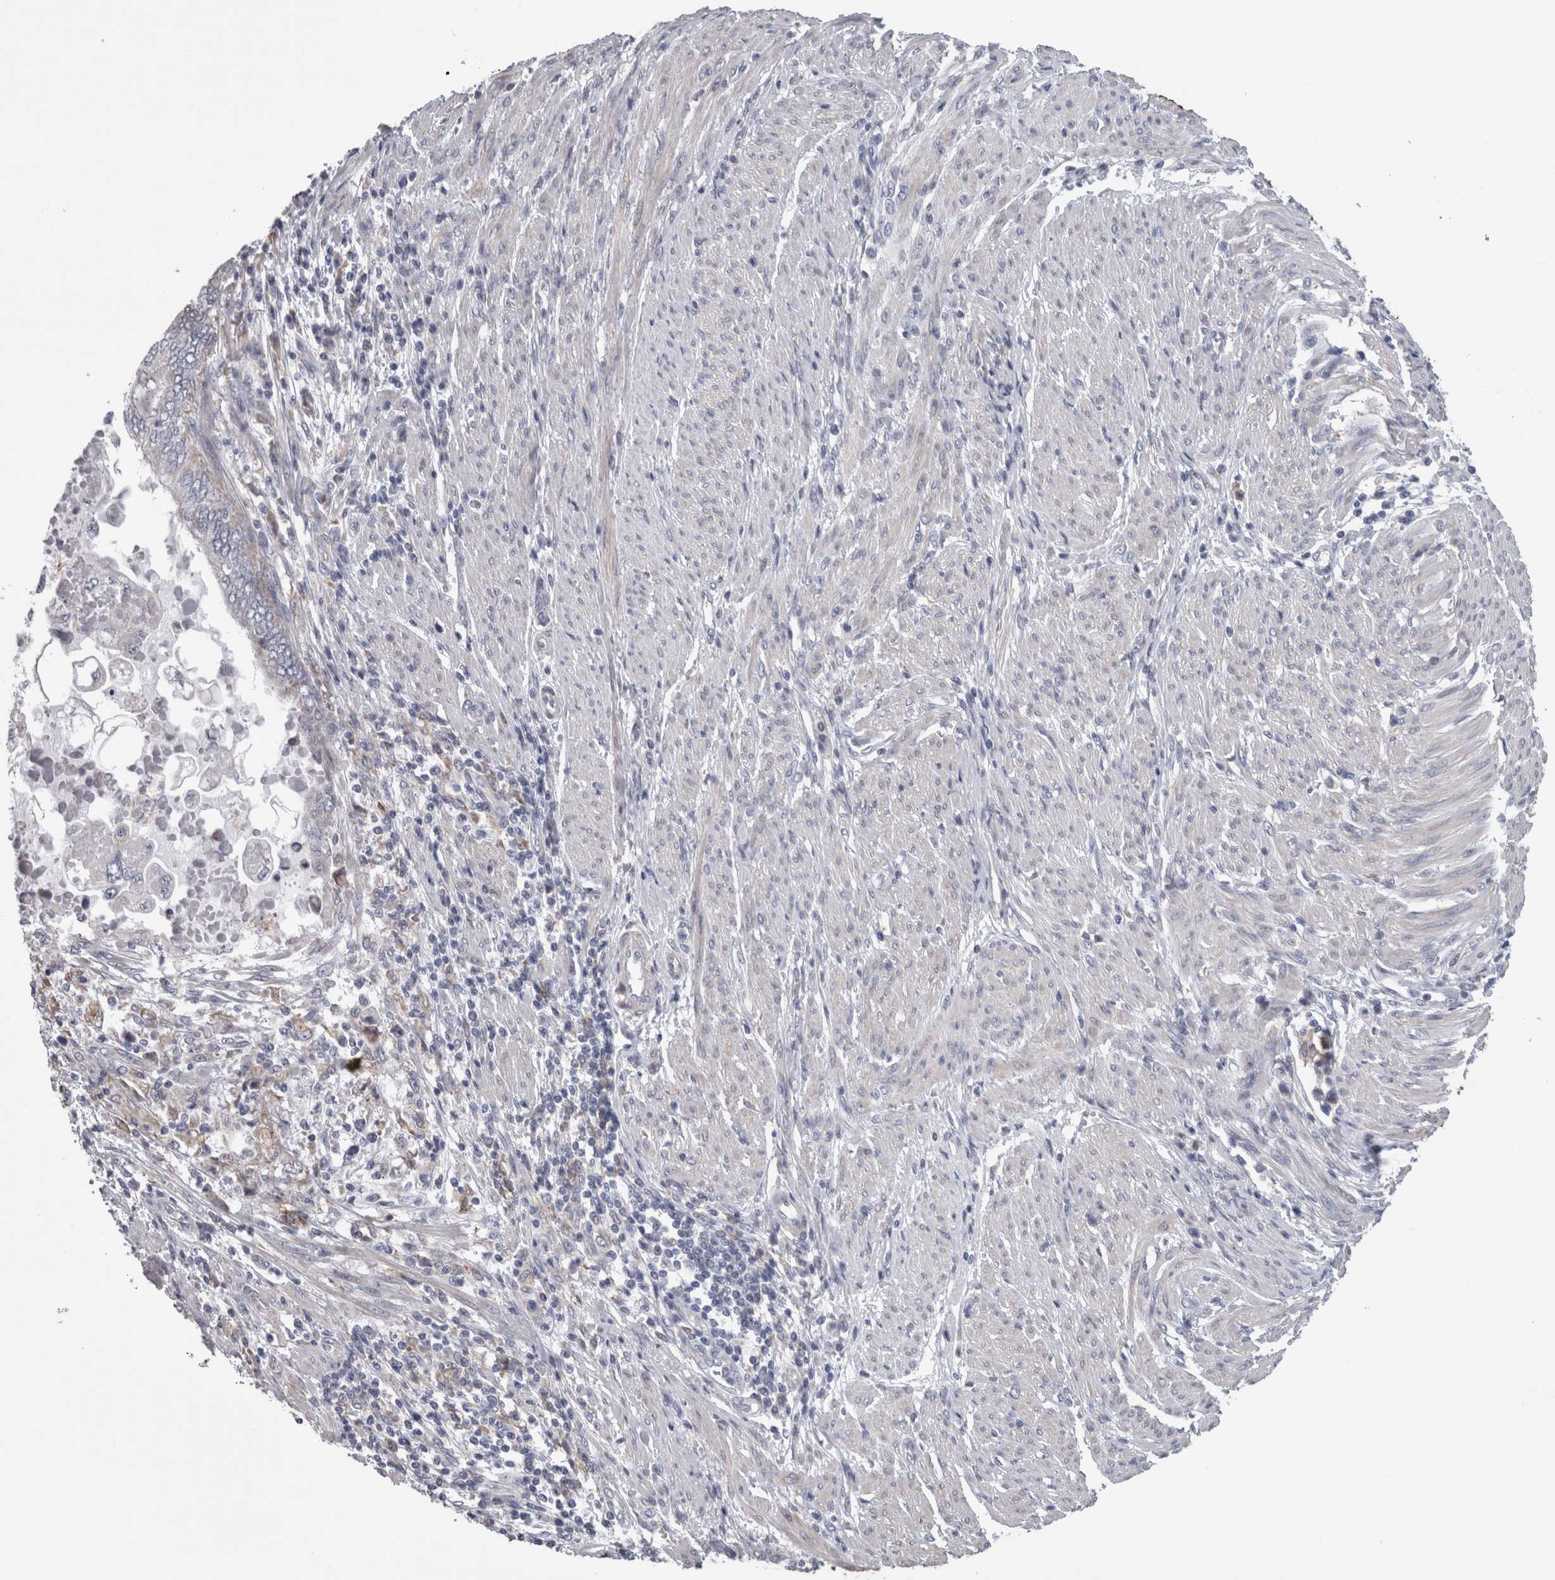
{"staining": {"intensity": "negative", "quantity": "none", "location": "none"}, "tissue": "endometrial cancer", "cell_type": "Tumor cells", "image_type": "cancer", "snomed": [{"axis": "morphology", "description": "Adenocarcinoma, NOS"}, {"axis": "topography", "description": "Uterus"}, {"axis": "topography", "description": "Endometrium"}], "caption": "High magnification brightfield microscopy of endometrial adenocarcinoma stained with DAB (brown) and counterstained with hematoxylin (blue): tumor cells show no significant staining.", "gene": "GDAP1", "patient": {"sex": "female", "age": 70}}